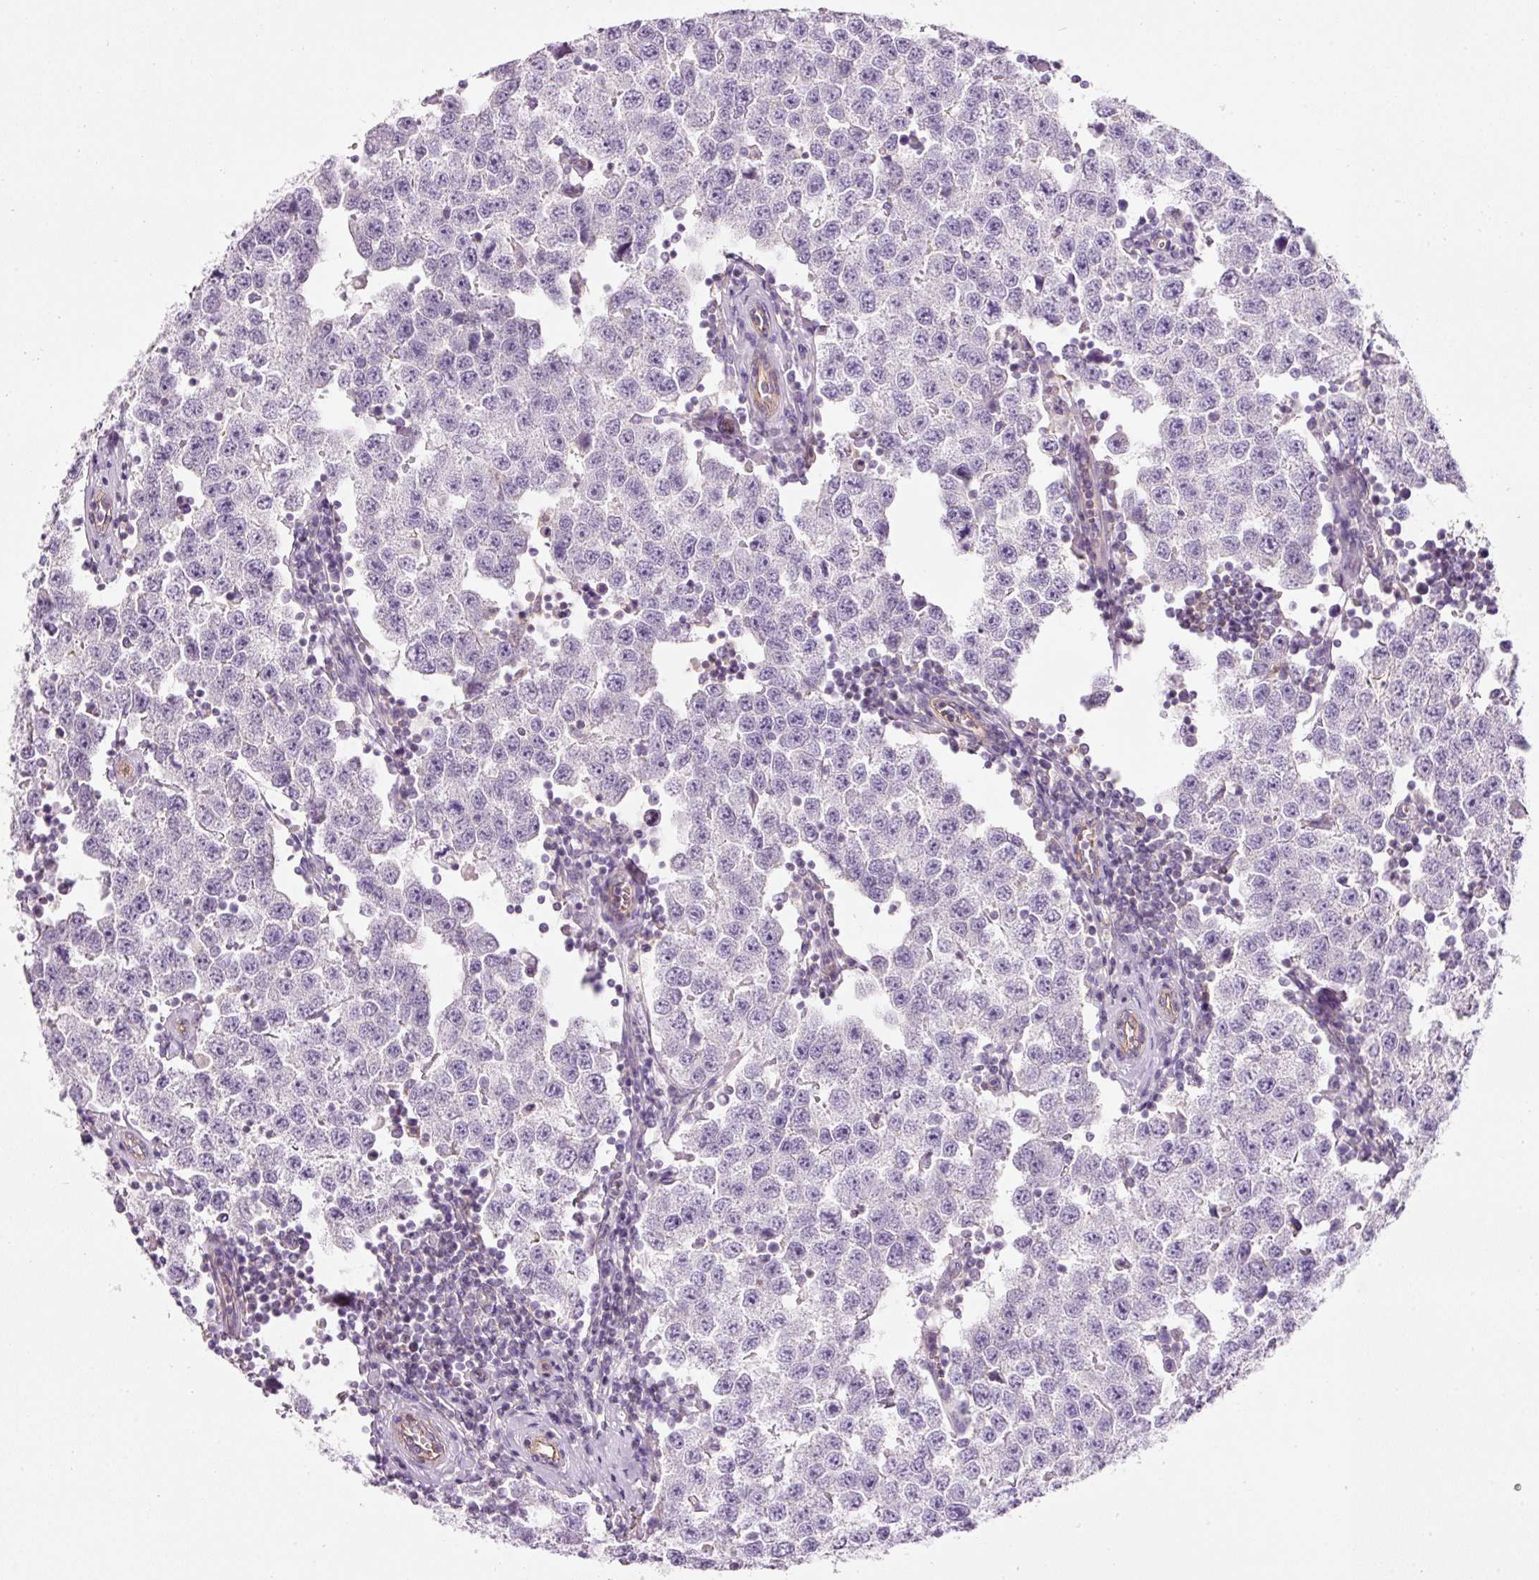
{"staining": {"intensity": "negative", "quantity": "none", "location": "none"}, "tissue": "testis cancer", "cell_type": "Tumor cells", "image_type": "cancer", "snomed": [{"axis": "morphology", "description": "Seminoma, NOS"}, {"axis": "topography", "description": "Testis"}], "caption": "Tumor cells show no significant protein staining in testis seminoma.", "gene": "MAP3K3", "patient": {"sex": "male", "age": 34}}